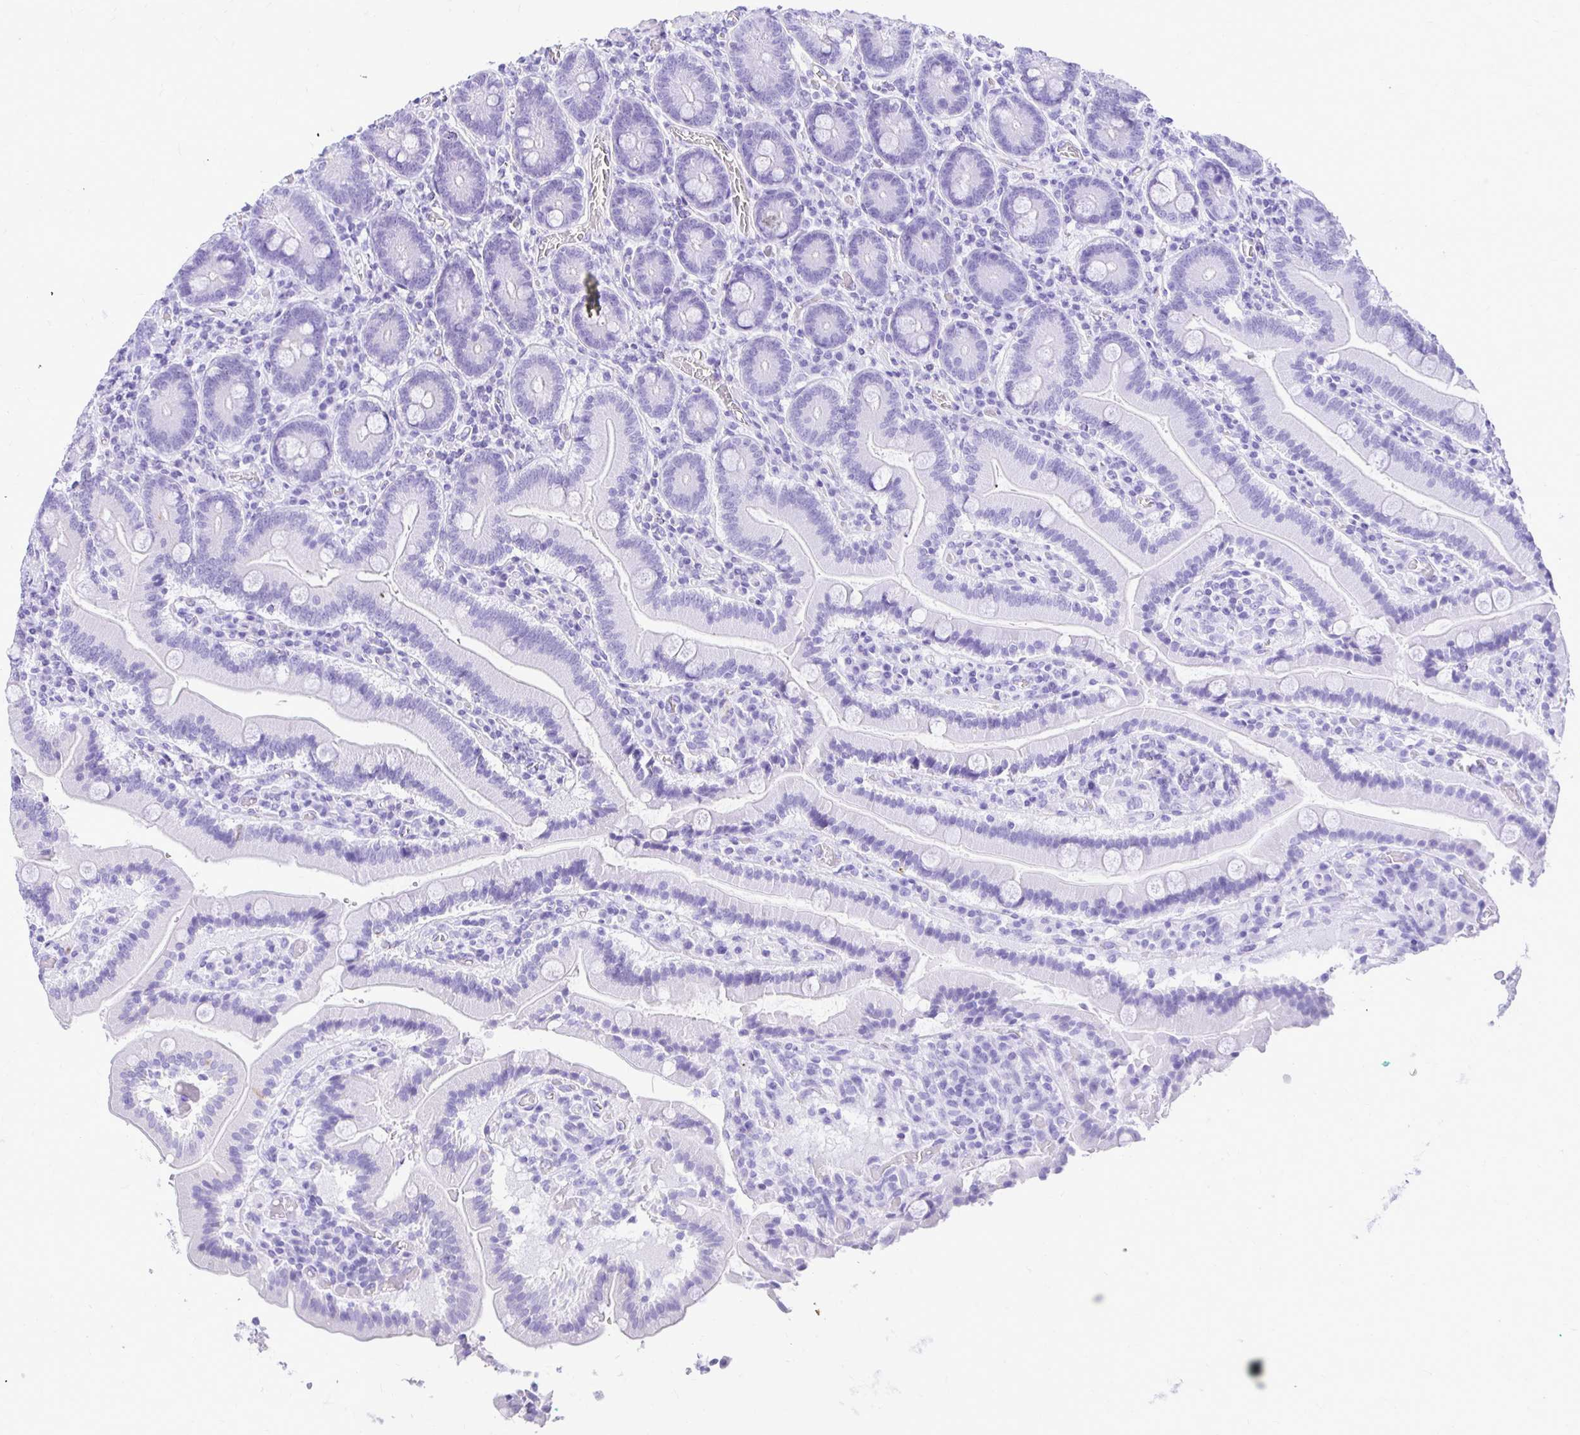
{"staining": {"intensity": "negative", "quantity": "none", "location": "none"}, "tissue": "duodenum", "cell_type": "Glandular cells", "image_type": "normal", "snomed": [{"axis": "morphology", "description": "Normal tissue, NOS"}, {"axis": "topography", "description": "Duodenum"}], "caption": "DAB immunohistochemical staining of normal duodenum displays no significant staining in glandular cells.", "gene": "TAF1D", "patient": {"sex": "female", "age": 62}}